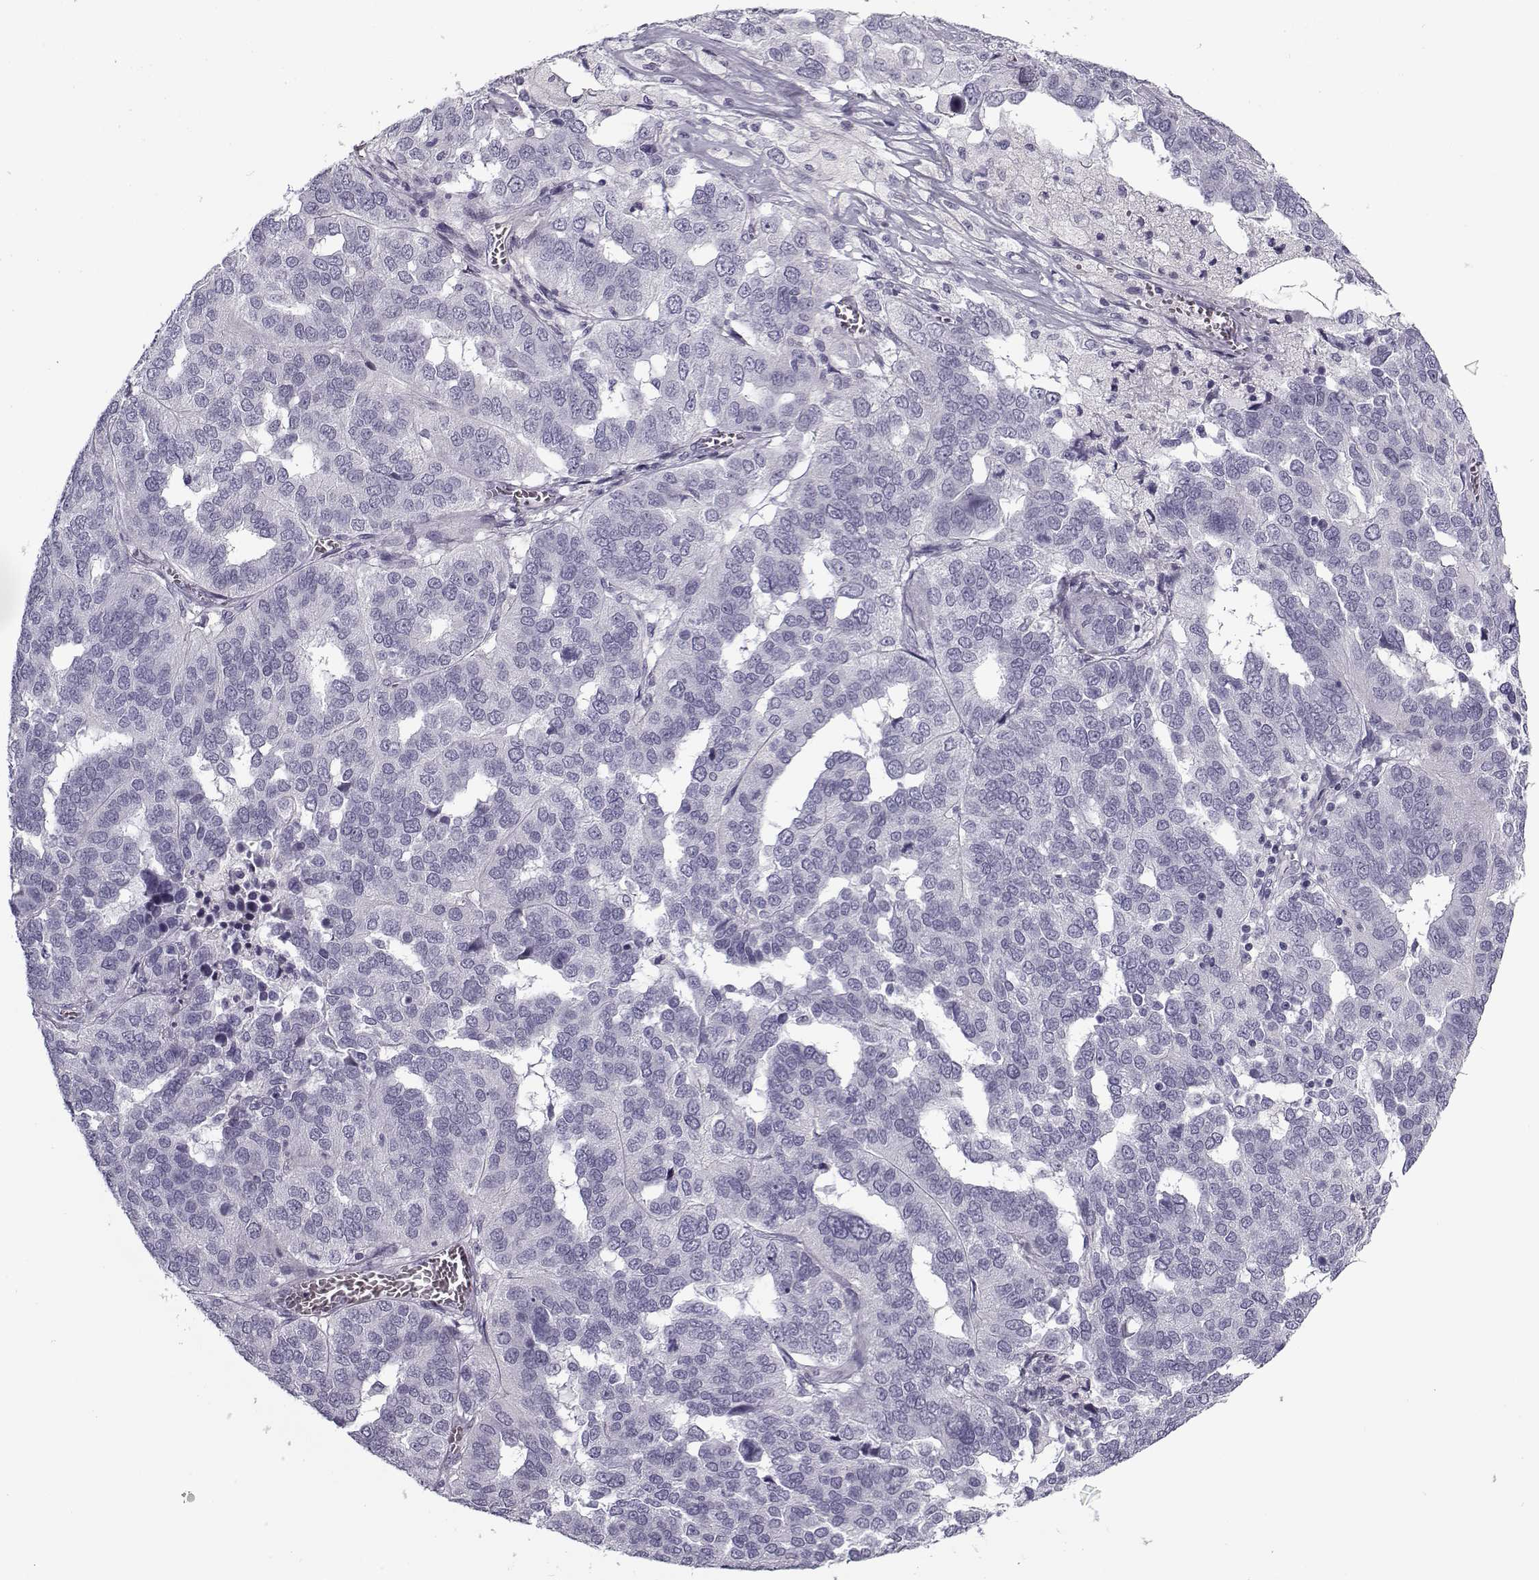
{"staining": {"intensity": "negative", "quantity": "none", "location": "none"}, "tissue": "ovarian cancer", "cell_type": "Tumor cells", "image_type": "cancer", "snomed": [{"axis": "morphology", "description": "Carcinoma, endometroid"}, {"axis": "topography", "description": "Soft tissue"}, {"axis": "topography", "description": "Ovary"}], "caption": "Immunohistochemical staining of ovarian cancer demonstrates no significant positivity in tumor cells. (DAB IHC visualized using brightfield microscopy, high magnification).", "gene": "SNCA", "patient": {"sex": "female", "age": 52}}